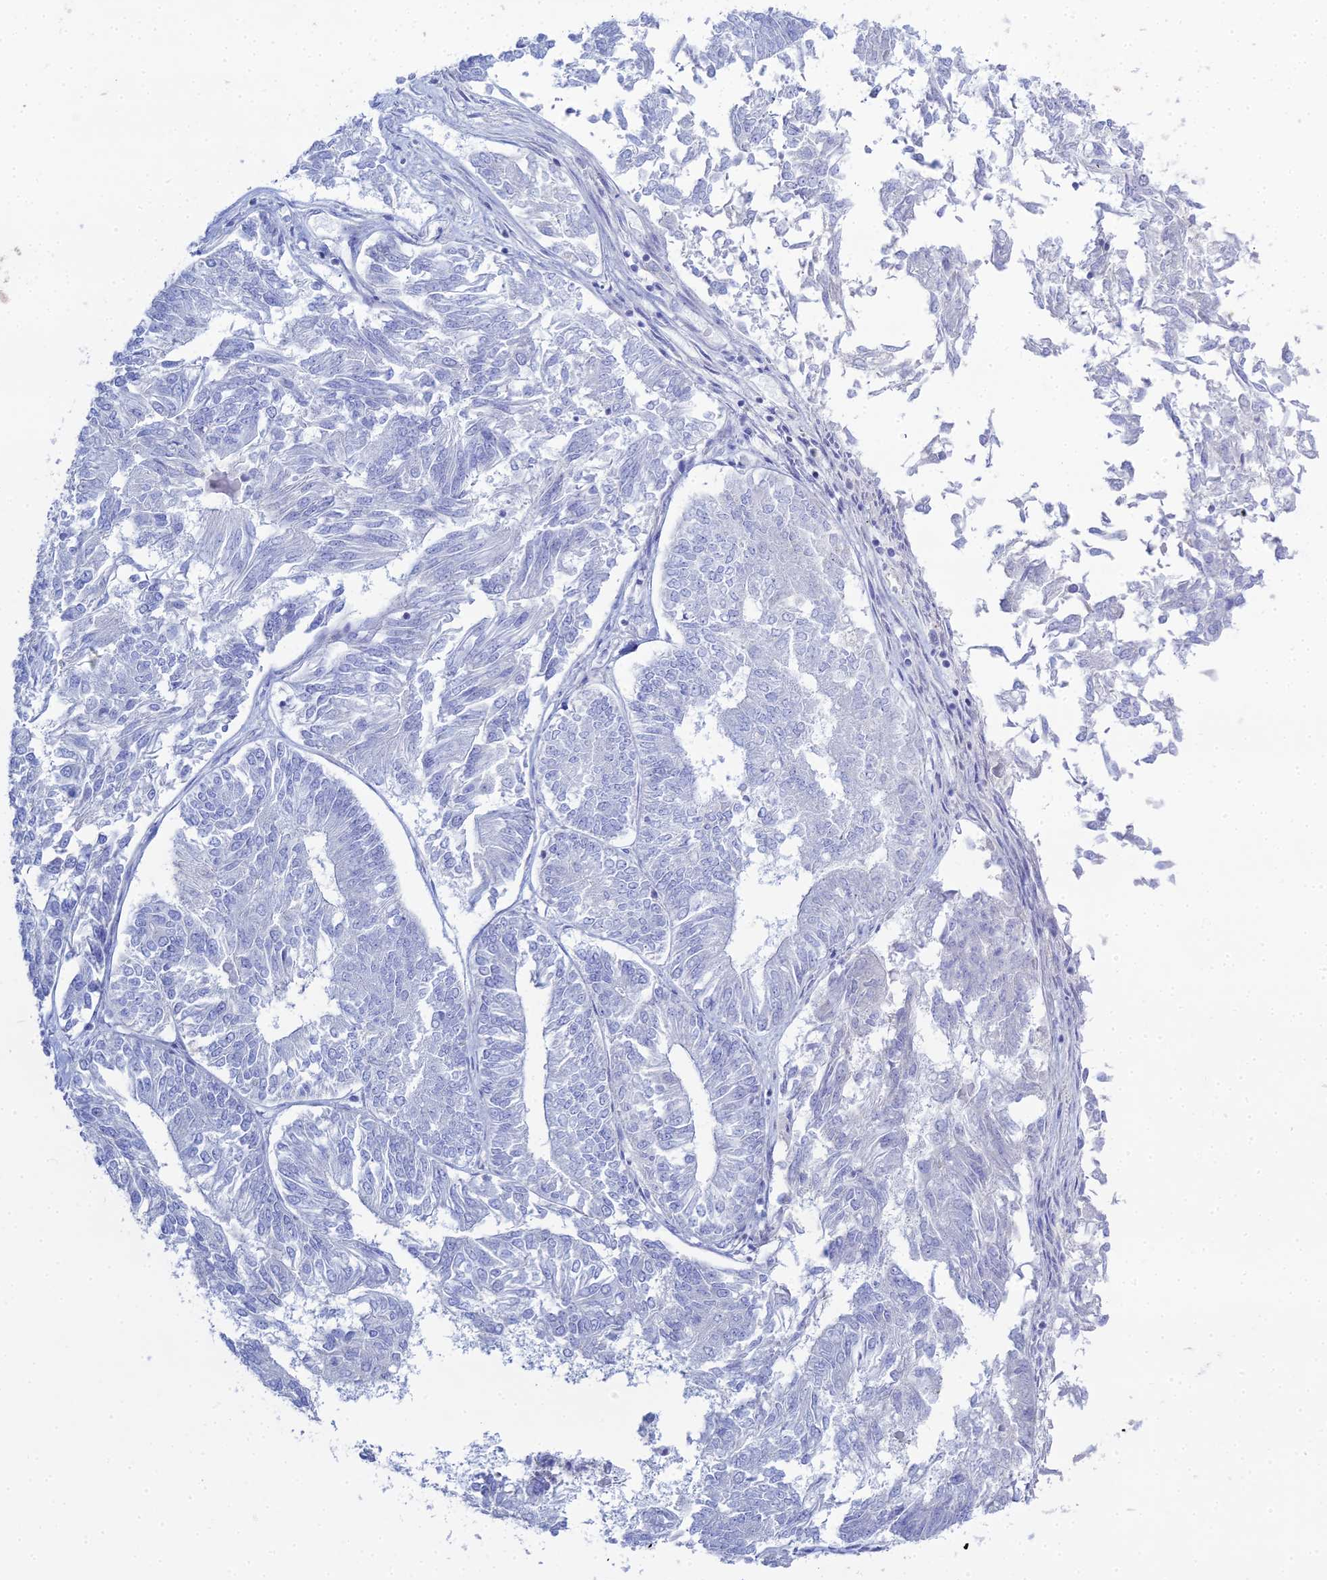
{"staining": {"intensity": "negative", "quantity": "none", "location": "none"}, "tissue": "endometrial cancer", "cell_type": "Tumor cells", "image_type": "cancer", "snomed": [{"axis": "morphology", "description": "Adenocarcinoma, NOS"}, {"axis": "topography", "description": "Endometrium"}], "caption": "The IHC photomicrograph has no significant staining in tumor cells of endometrial cancer tissue.", "gene": "DHX34", "patient": {"sex": "female", "age": 58}}